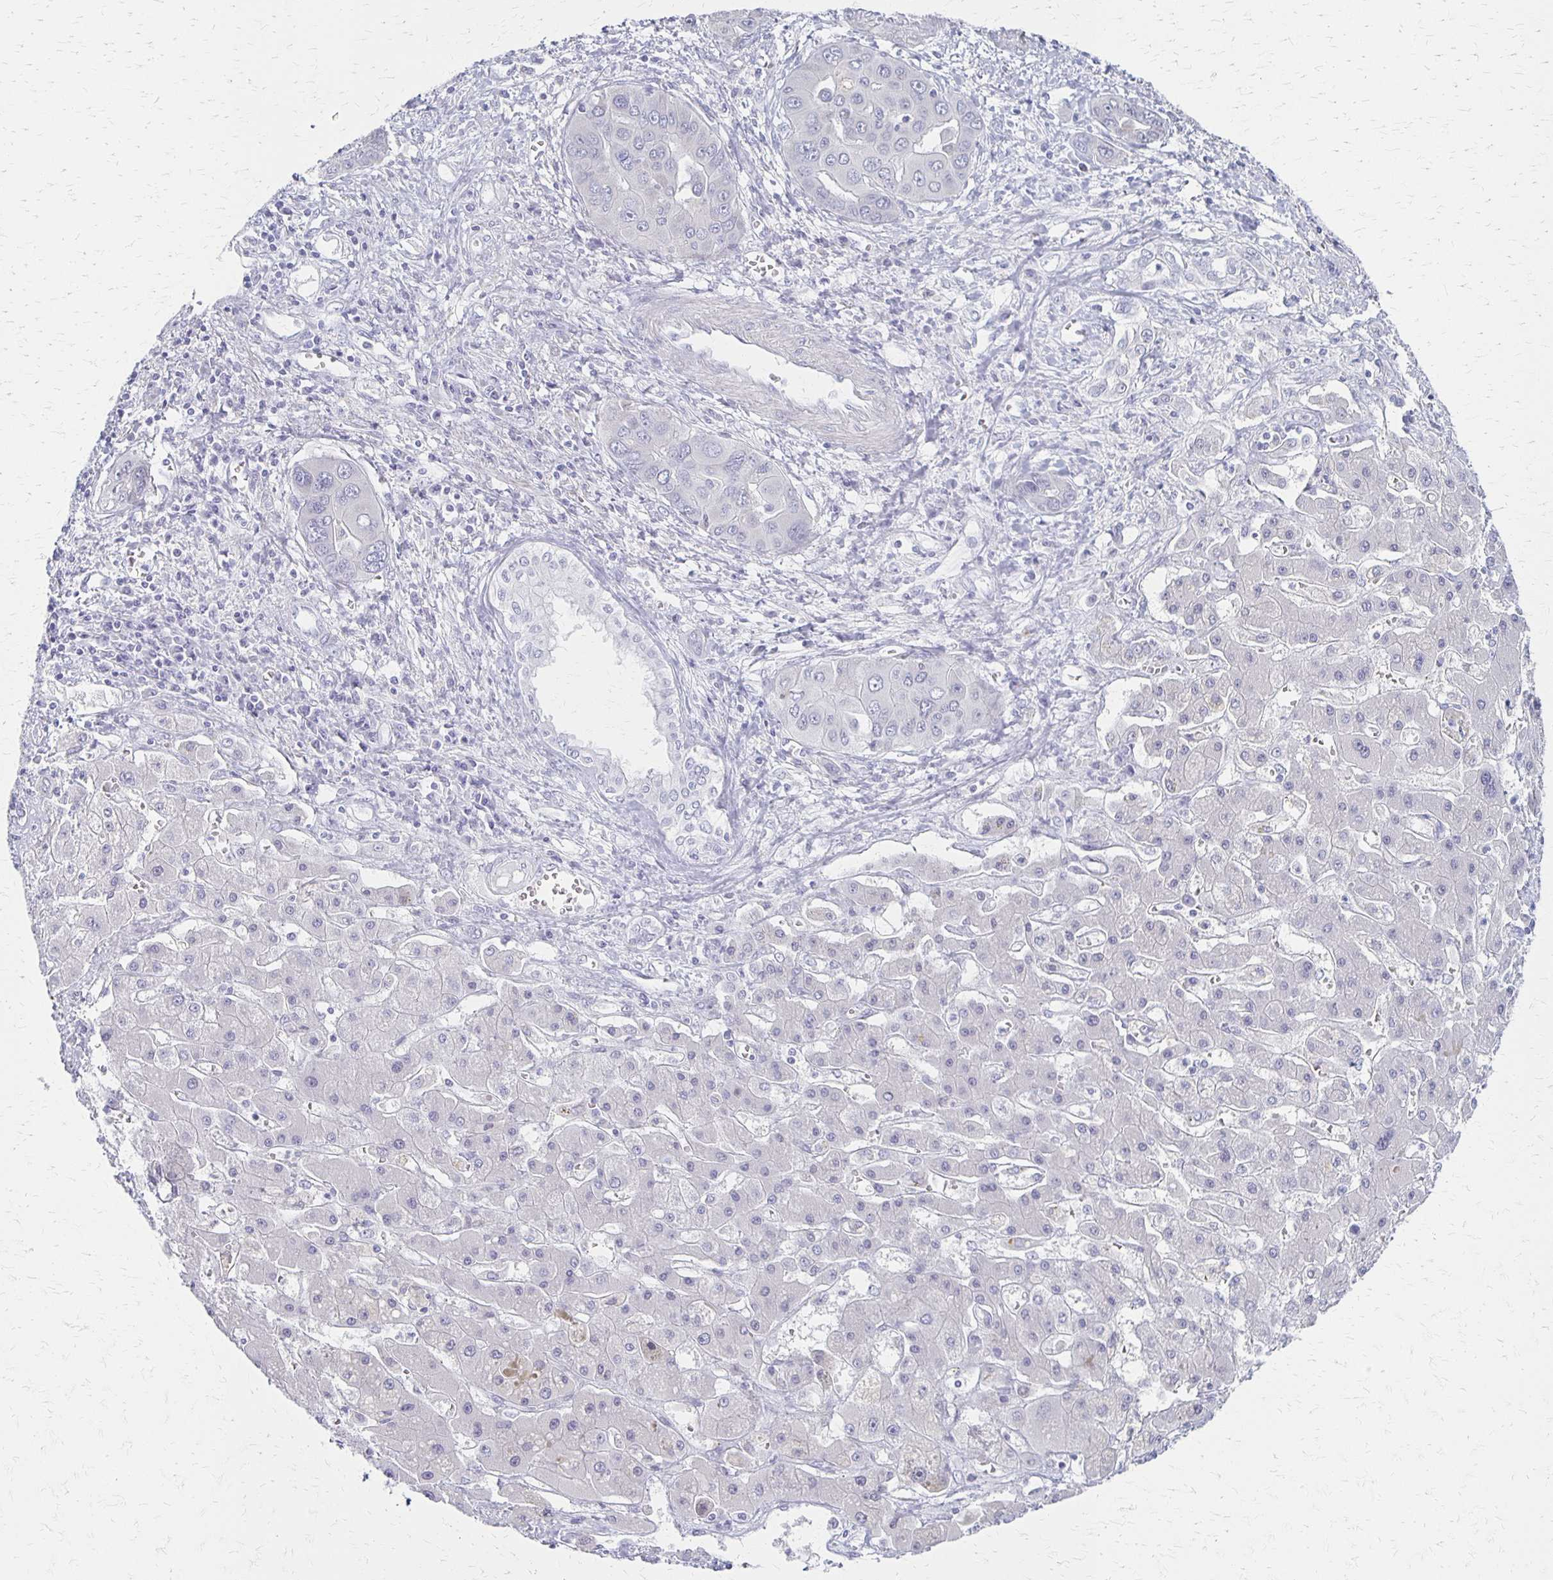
{"staining": {"intensity": "negative", "quantity": "none", "location": "none"}, "tissue": "liver cancer", "cell_type": "Tumor cells", "image_type": "cancer", "snomed": [{"axis": "morphology", "description": "Cholangiocarcinoma"}, {"axis": "topography", "description": "Liver"}], "caption": "An immunohistochemistry image of liver cancer is shown. There is no staining in tumor cells of liver cancer.", "gene": "IVL", "patient": {"sex": "male", "age": 67}}